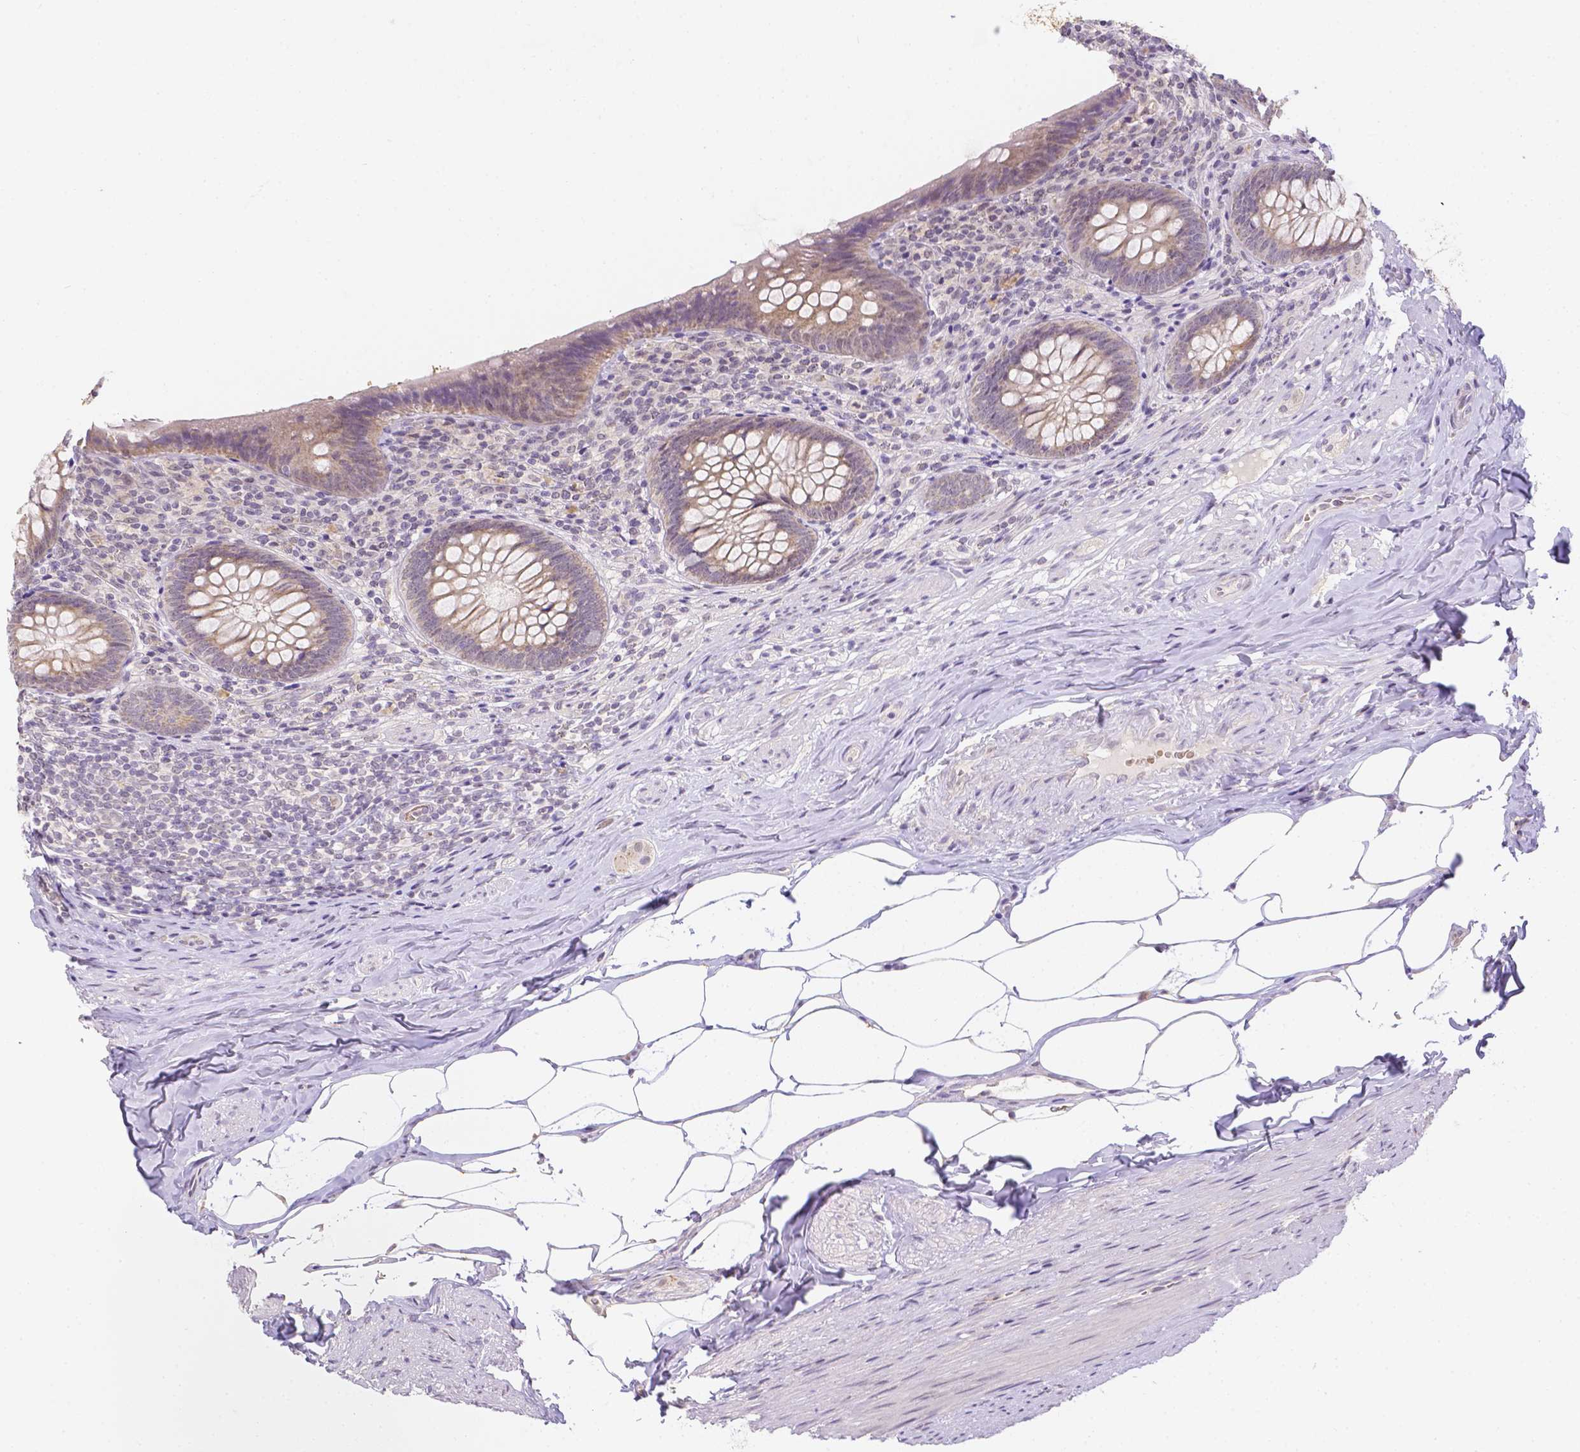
{"staining": {"intensity": "weak", "quantity": "25%-75%", "location": "cytoplasmic/membranous"}, "tissue": "appendix", "cell_type": "Glandular cells", "image_type": "normal", "snomed": [{"axis": "morphology", "description": "Normal tissue, NOS"}, {"axis": "topography", "description": "Appendix"}], "caption": "Glandular cells reveal low levels of weak cytoplasmic/membranous positivity in approximately 25%-75% of cells in normal human appendix.", "gene": "ZNF280B", "patient": {"sex": "male", "age": 47}}